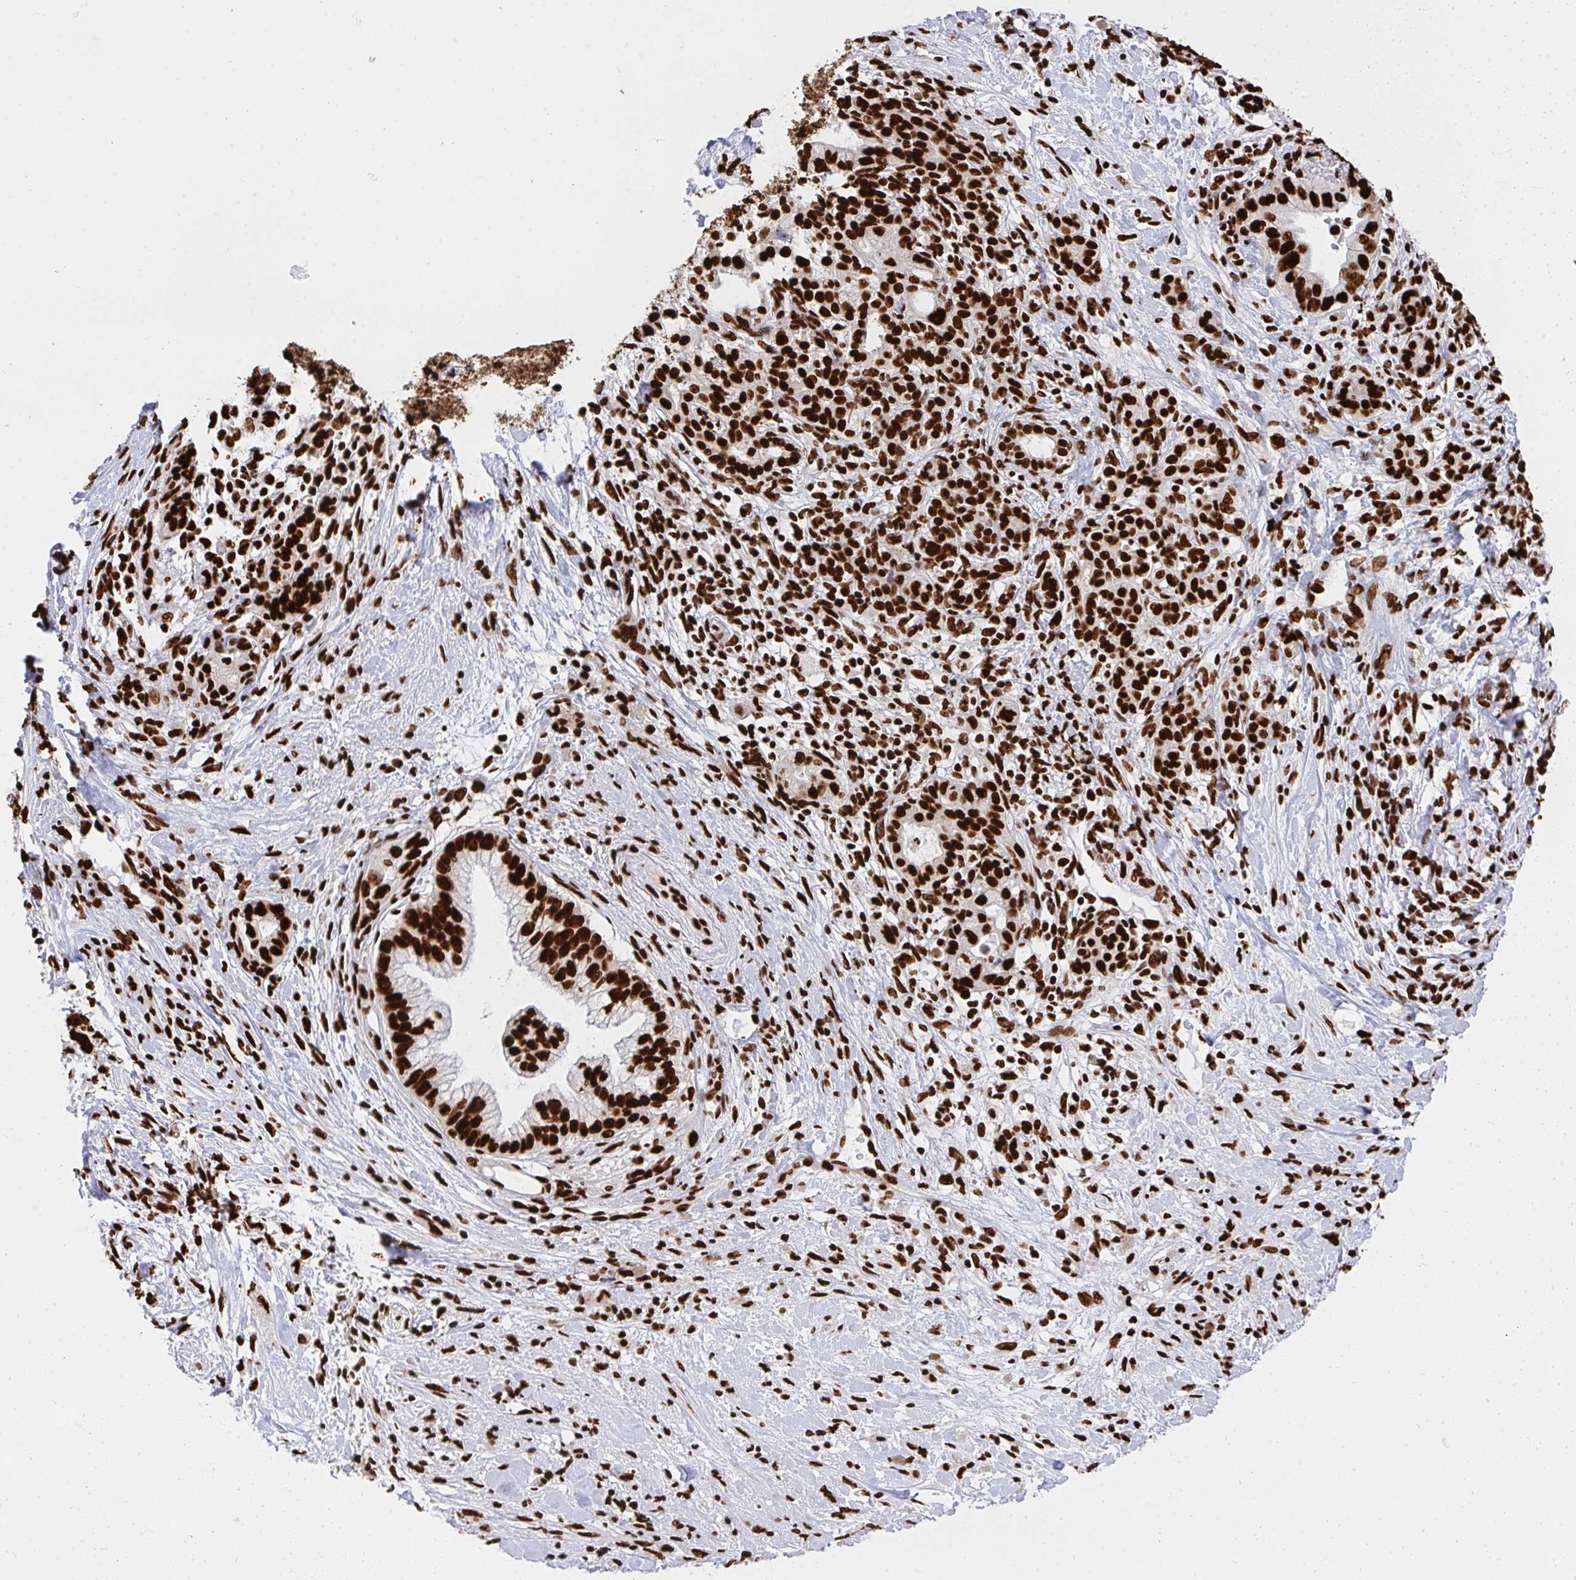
{"staining": {"intensity": "strong", "quantity": ">75%", "location": "nuclear"}, "tissue": "pancreatic cancer", "cell_type": "Tumor cells", "image_type": "cancer", "snomed": [{"axis": "morphology", "description": "Adenocarcinoma, NOS"}, {"axis": "topography", "description": "Pancreas"}], "caption": "Immunohistochemical staining of human pancreatic adenocarcinoma exhibits high levels of strong nuclear staining in approximately >75% of tumor cells. (Stains: DAB (3,3'-diaminobenzidine) in brown, nuclei in blue, Microscopy: brightfield microscopy at high magnification).", "gene": "HNRNPL", "patient": {"sex": "male", "age": 44}}